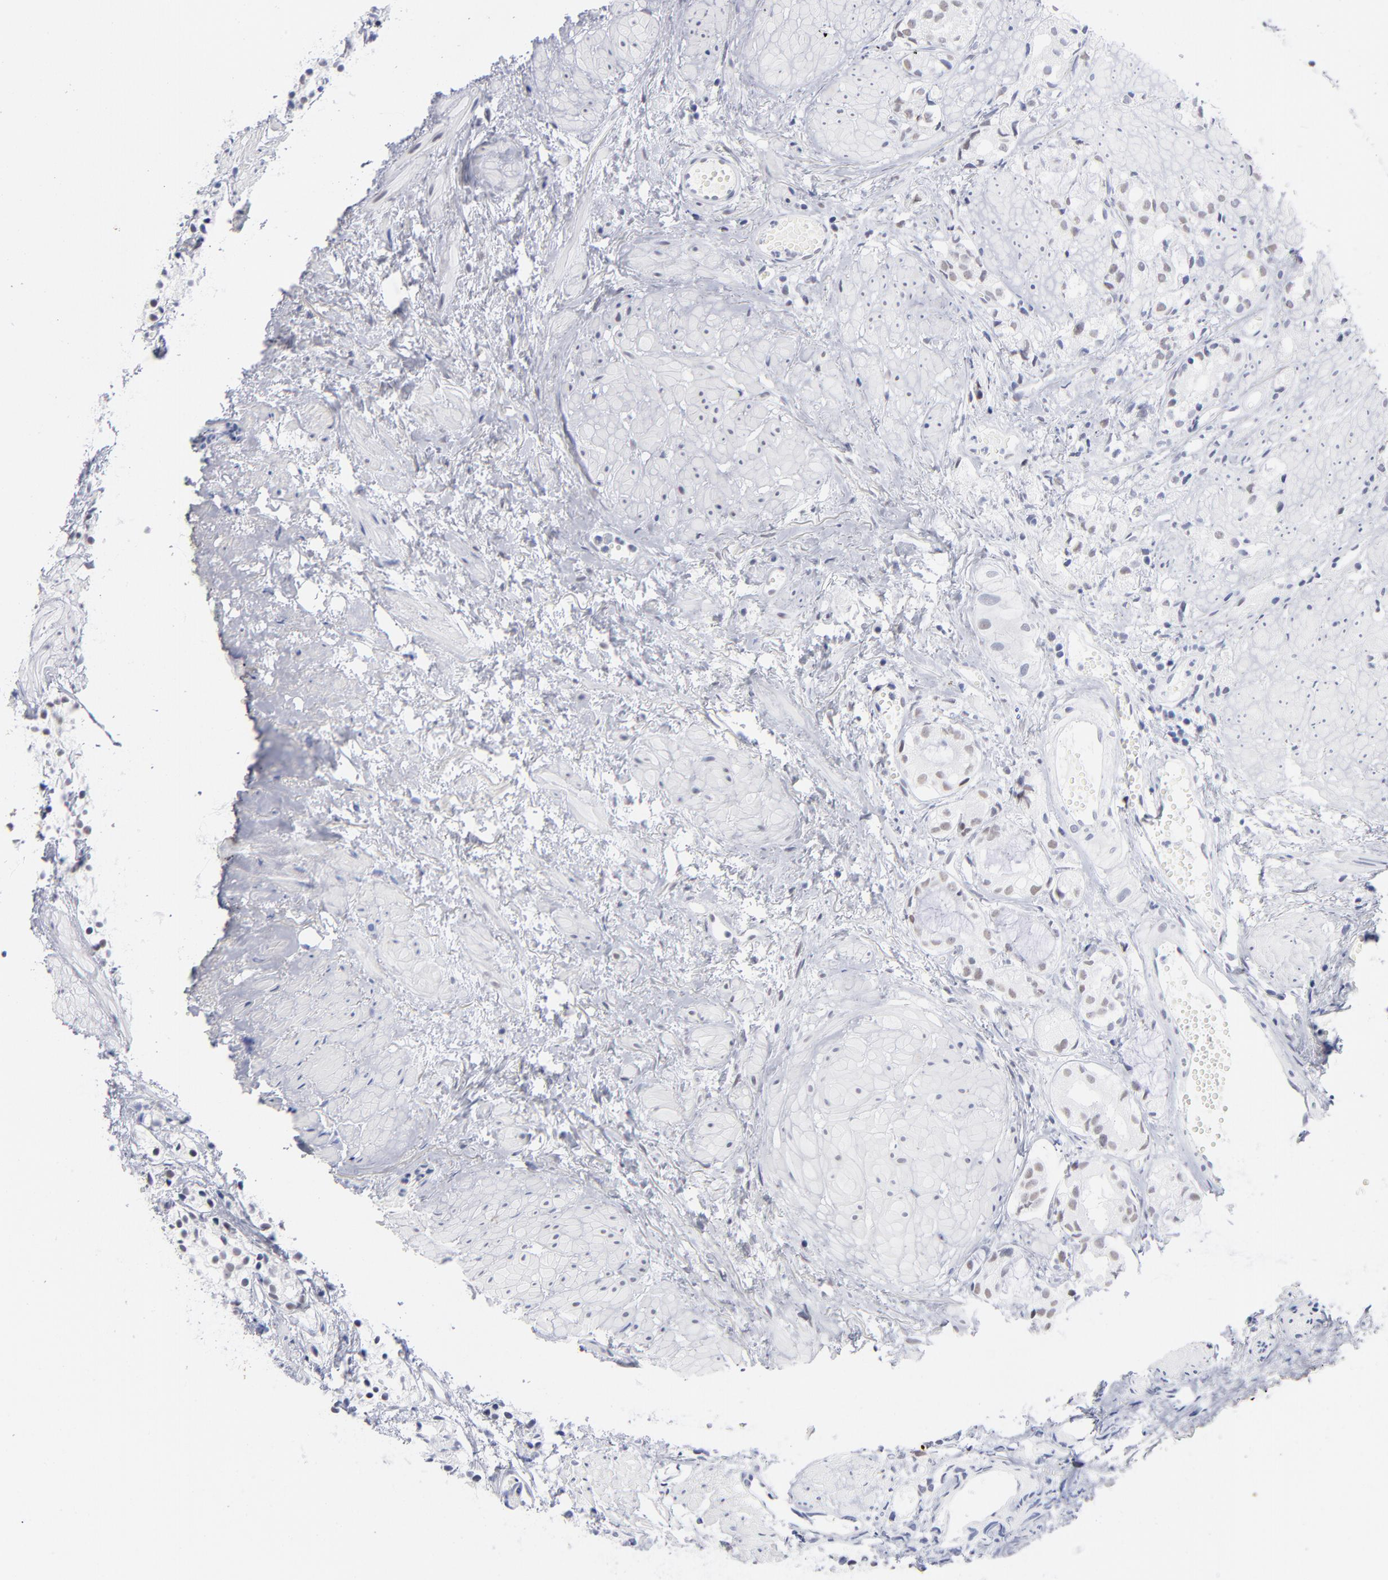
{"staining": {"intensity": "weak", "quantity": "25%-75%", "location": "nuclear"}, "tissue": "prostate cancer", "cell_type": "Tumor cells", "image_type": "cancer", "snomed": [{"axis": "morphology", "description": "Adenocarcinoma, High grade"}, {"axis": "topography", "description": "Prostate"}], "caption": "IHC staining of prostate high-grade adenocarcinoma, which demonstrates low levels of weak nuclear staining in about 25%-75% of tumor cells indicating weak nuclear protein positivity. The staining was performed using DAB (3,3'-diaminobenzidine) (brown) for protein detection and nuclei were counterstained in hematoxylin (blue).", "gene": "SNRPB", "patient": {"sex": "male", "age": 85}}